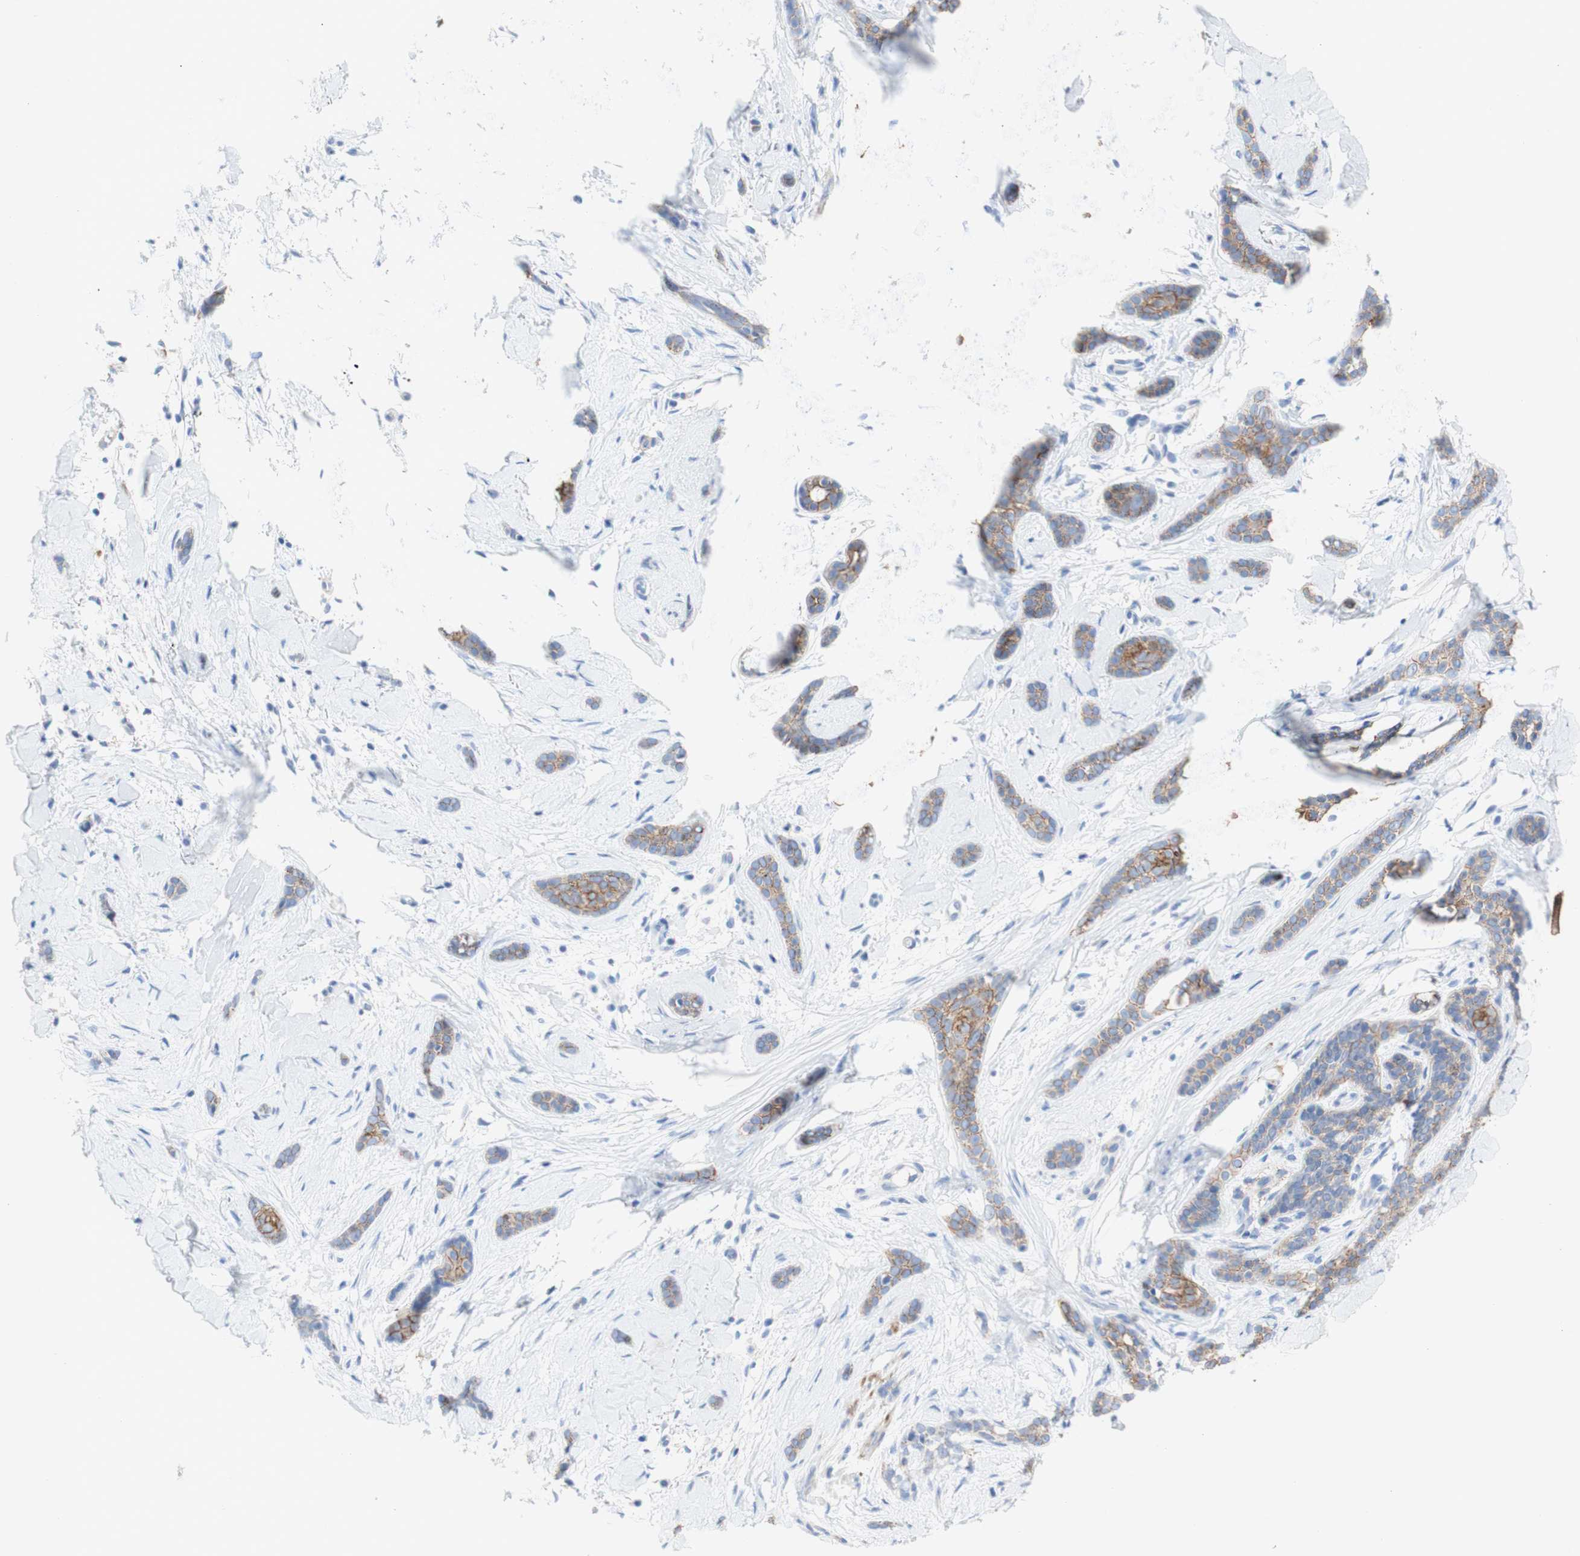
{"staining": {"intensity": "moderate", "quantity": ">75%", "location": "cytoplasmic/membranous"}, "tissue": "skin cancer", "cell_type": "Tumor cells", "image_type": "cancer", "snomed": [{"axis": "morphology", "description": "Basal cell carcinoma"}, {"axis": "morphology", "description": "Adnexal tumor, benign"}, {"axis": "topography", "description": "Skin"}], "caption": "Moderate cytoplasmic/membranous staining is seen in about >75% of tumor cells in benign adnexal tumor (skin).", "gene": "DSC2", "patient": {"sex": "female", "age": 42}}